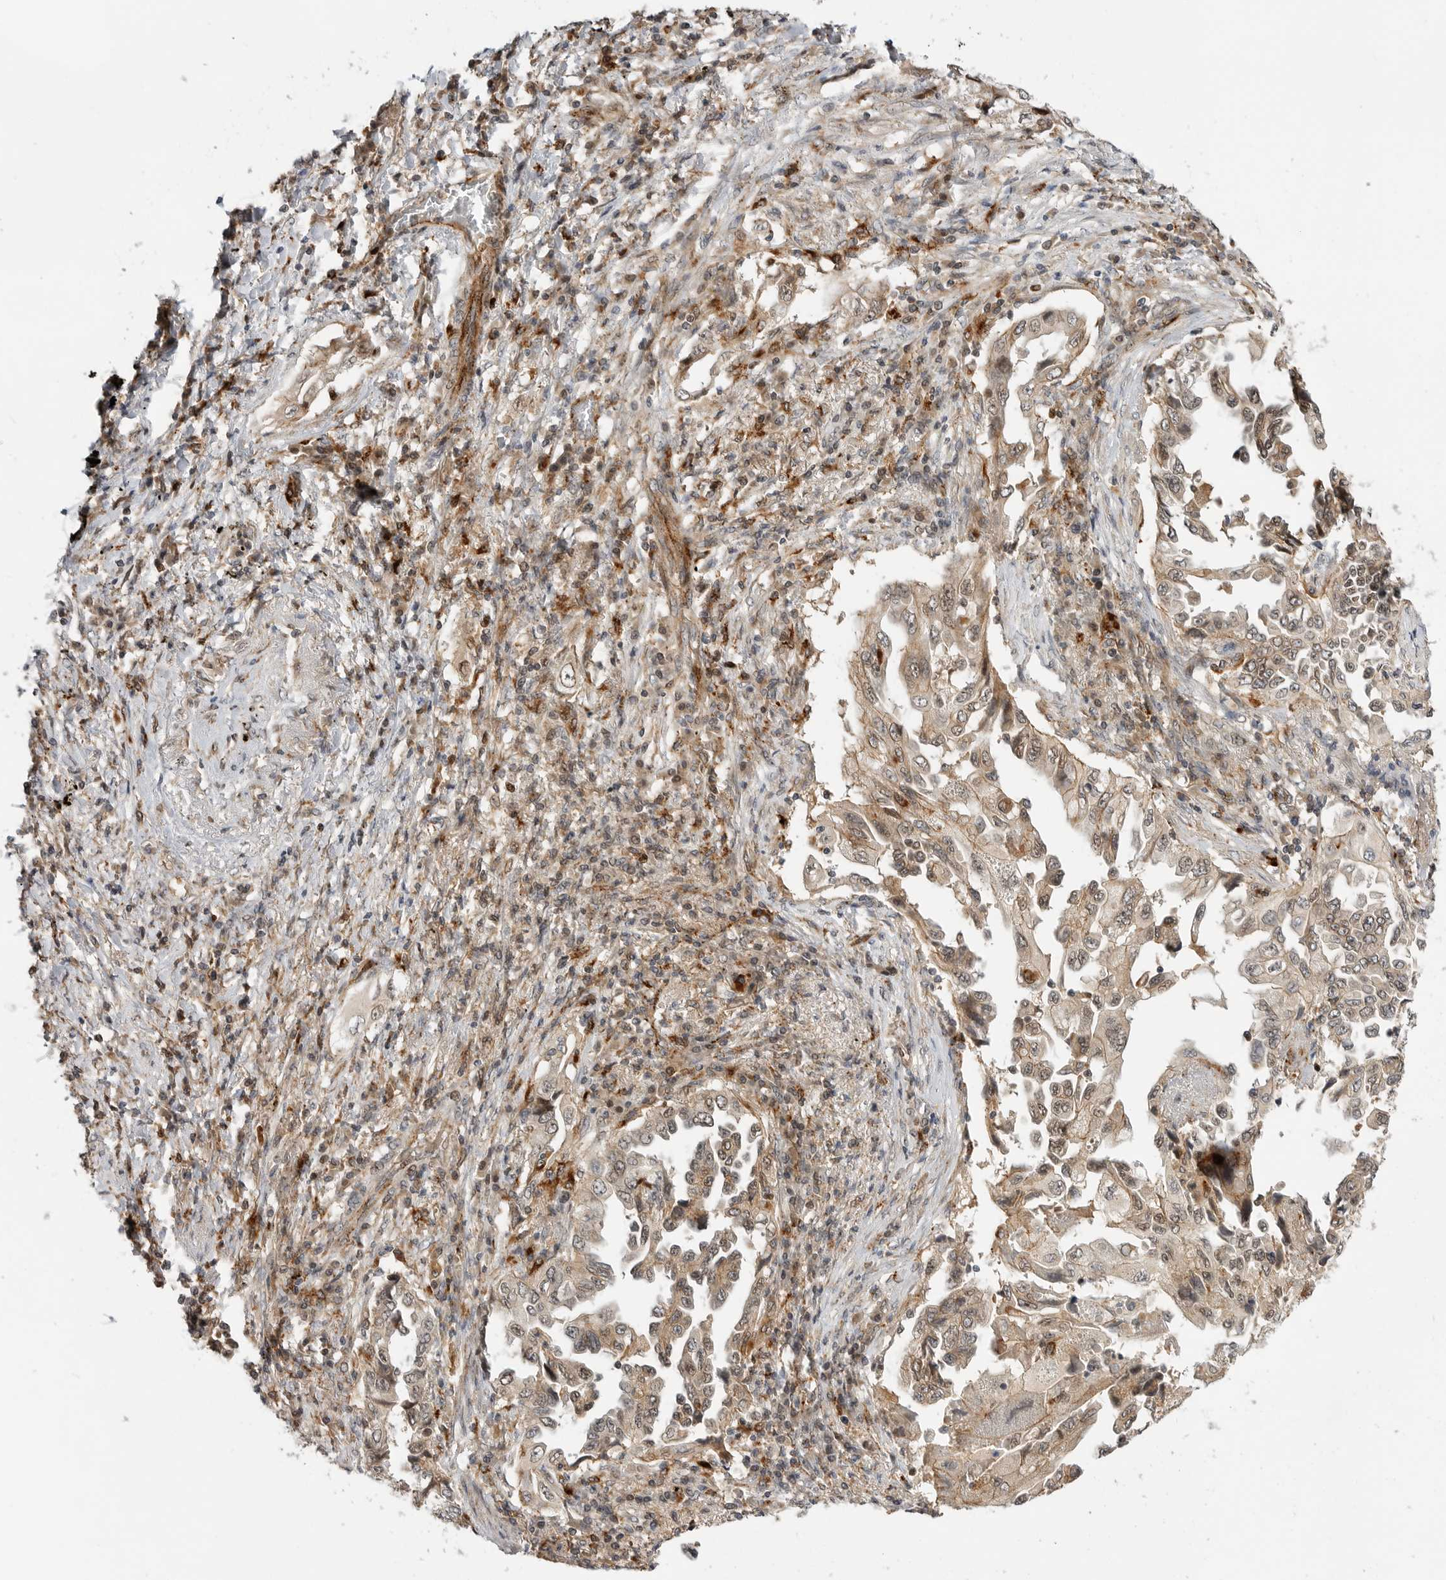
{"staining": {"intensity": "weak", "quantity": ">75%", "location": "cytoplasmic/membranous,nuclear"}, "tissue": "lung cancer", "cell_type": "Tumor cells", "image_type": "cancer", "snomed": [{"axis": "morphology", "description": "Adenocarcinoma, NOS"}, {"axis": "topography", "description": "Lung"}], "caption": "High-power microscopy captured an IHC histopathology image of lung cancer, revealing weak cytoplasmic/membranous and nuclear expression in about >75% of tumor cells. (DAB IHC with brightfield microscopy, high magnification).", "gene": "CSNK1G3", "patient": {"sex": "female", "age": 51}}